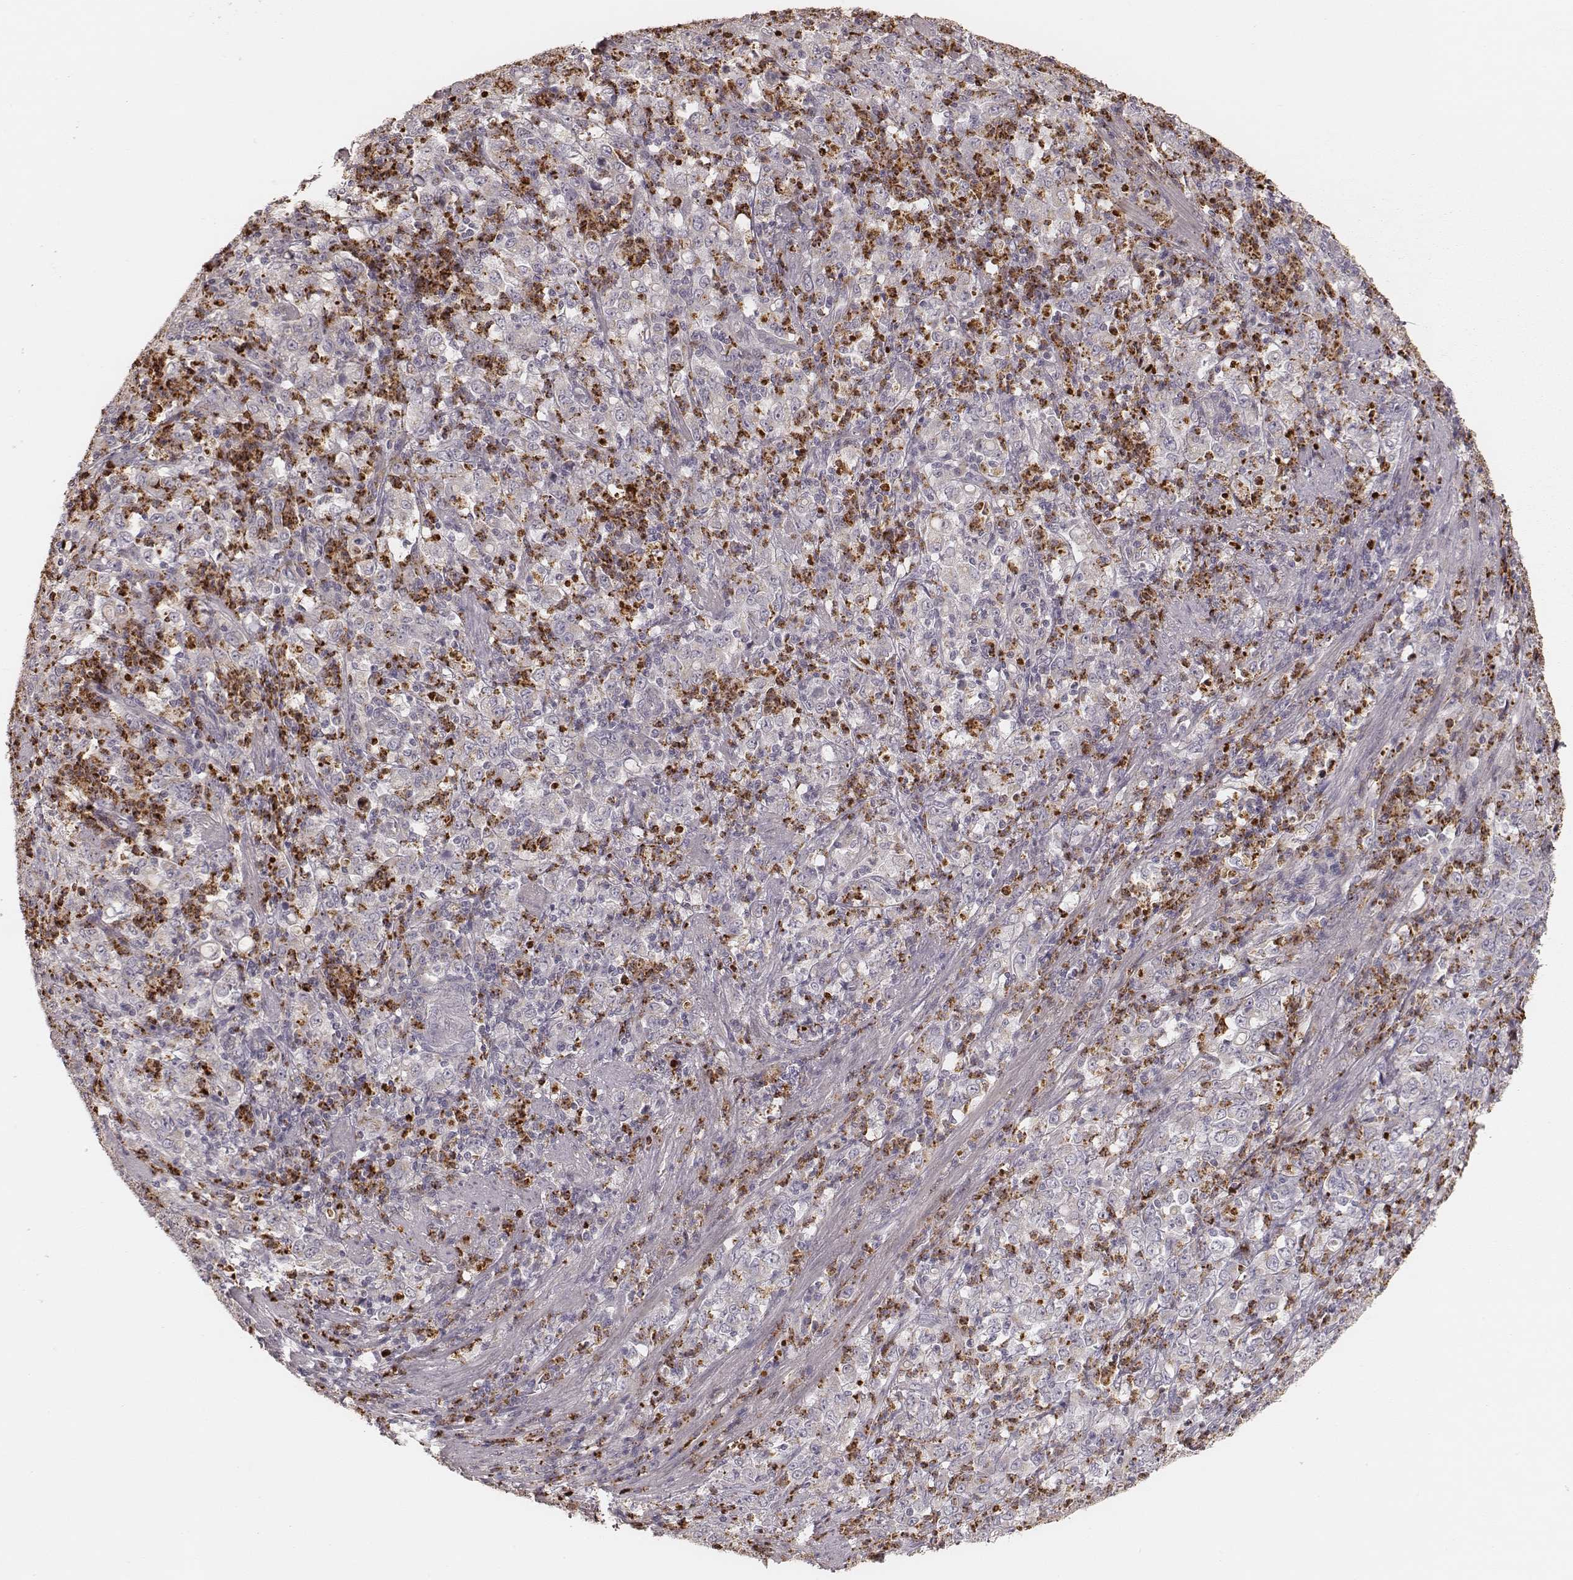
{"staining": {"intensity": "negative", "quantity": "none", "location": "none"}, "tissue": "stomach cancer", "cell_type": "Tumor cells", "image_type": "cancer", "snomed": [{"axis": "morphology", "description": "Adenocarcinoma, NOS"}, {"axis": "topography", "description": "Stomach, lower"}], "caption": "The histopathology image reveals no staining of tumor cells in stomach cancer (adenocarcinoma). (Immunohistochemistry (ihc), brightfield microscopy, high magnification).", "gene": "ABCA7", "patient": {"sex": "female", "age": 71}}